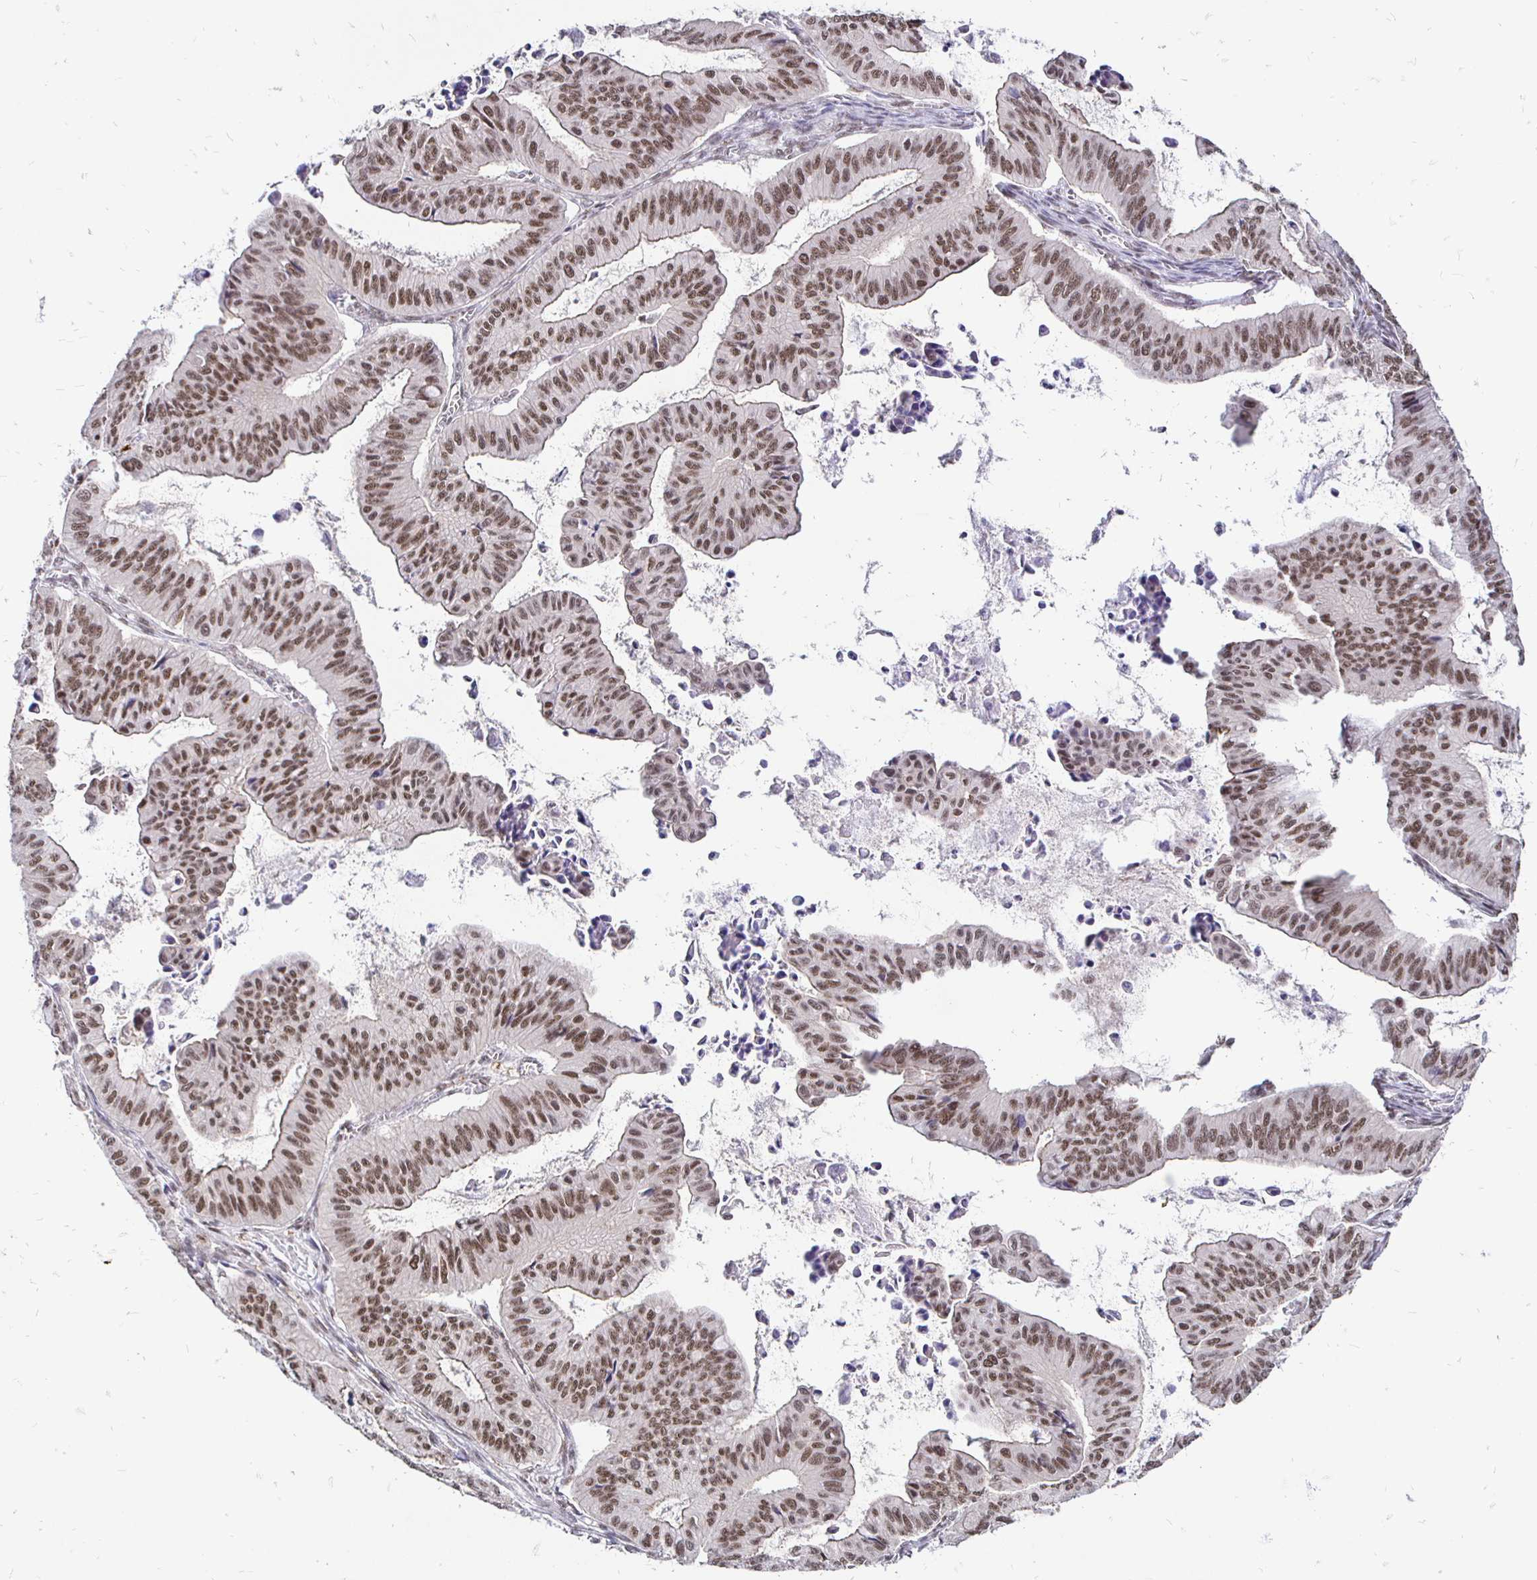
{"staining": {"intensity": "moderate", "quantity": ">75%", "location": "nuclear"}, "tissue": "ovarian cancer", "cell_type": "Tumor cells", "image_type": "cancer", "snomed": [{"axis": "morphology", "description": "Cystadenocarcinoma, mucinous, NOS"}, {"axis": "topography", "description": "Ovary"}], "caption": "Protein staining shows moderate nuclear positivity in about >75% of tumor cells in ovarian cancer (mucinous cystadenocarcinoma).", "gene": "SIN3A", "patient": {"sex": "female", "age": 72}}